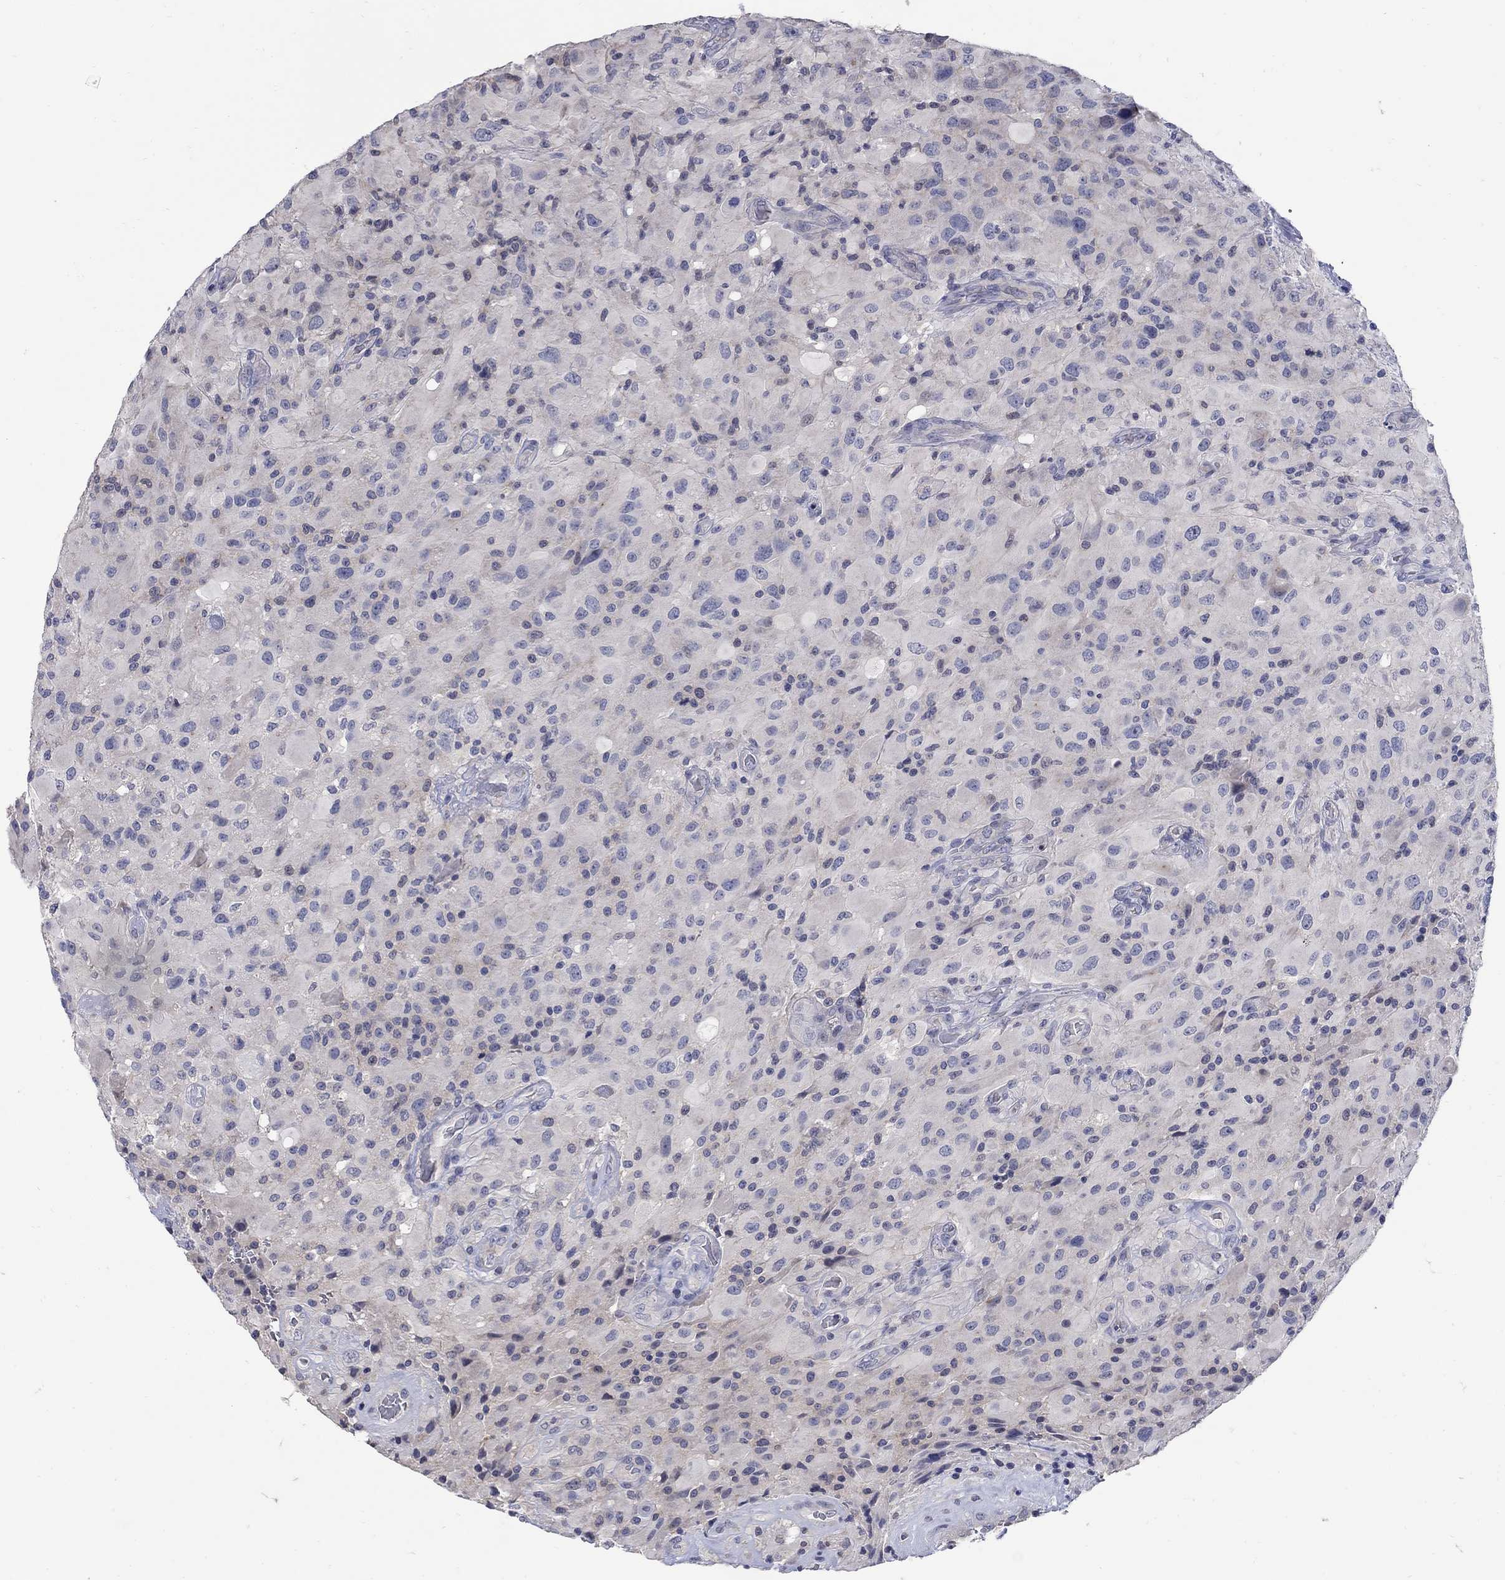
{"staining": {"intensity": "negative", "quantity": "none", "location": "none"}, "tissue": "glioma", "cell_type": "Tumor cells", "image_type": "cancer", "snomed": [{"axis": "morphology", "description": "Glioma, malignant, High grade"}, {"axis": "topography", "description": "Cerebral cortex"}], "caption": "This is a histopathology image of immunohistochemistry staining of glioma, which shows no staining in tumor cells.", "gene": "CETN1", "patient": {"sex": "male", "age": 35}}